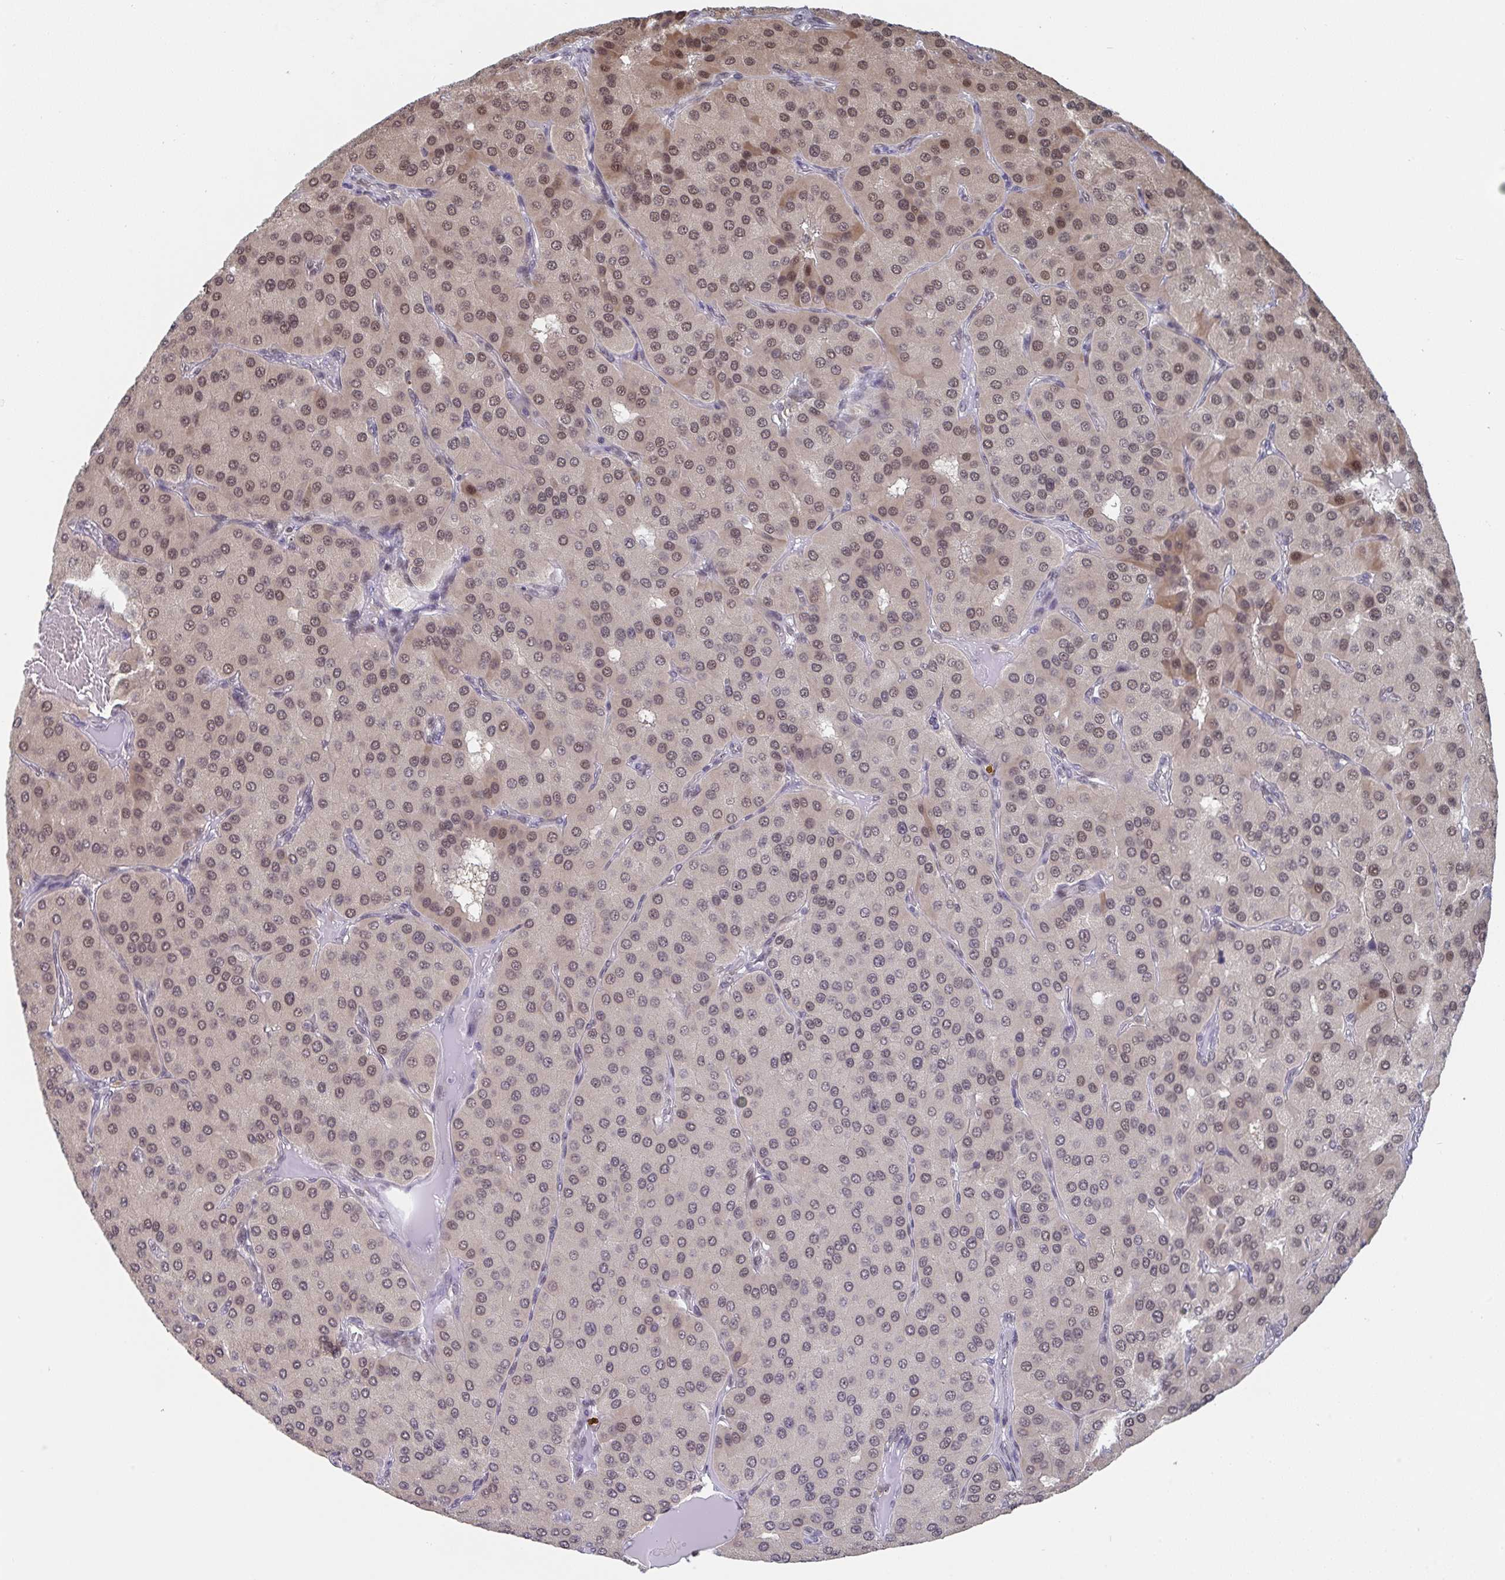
{"staining": {"intensity": "moderate", "quantity": ">75%", "location": "nuclear"}, "tissue": "parathyroid gland", "cell_type": "Glandular cells", "image_type": "normal", "snomed": [{"axis": "morphology", "description": "Normal tissue, NOS"}, {"axis": "morphology", "description": "Adenoma, NOS"}, {"axis": "topography", "description": "Parathyroid gland"}], "caption": "Parathyroid gland stained with DAB immunohistochemistry reveals medium levels of moderate nuclear expression in approximately >75% of glandular cells.", "gene": "JMJD1C", "patient": {"sex": "female", "age": 86}}